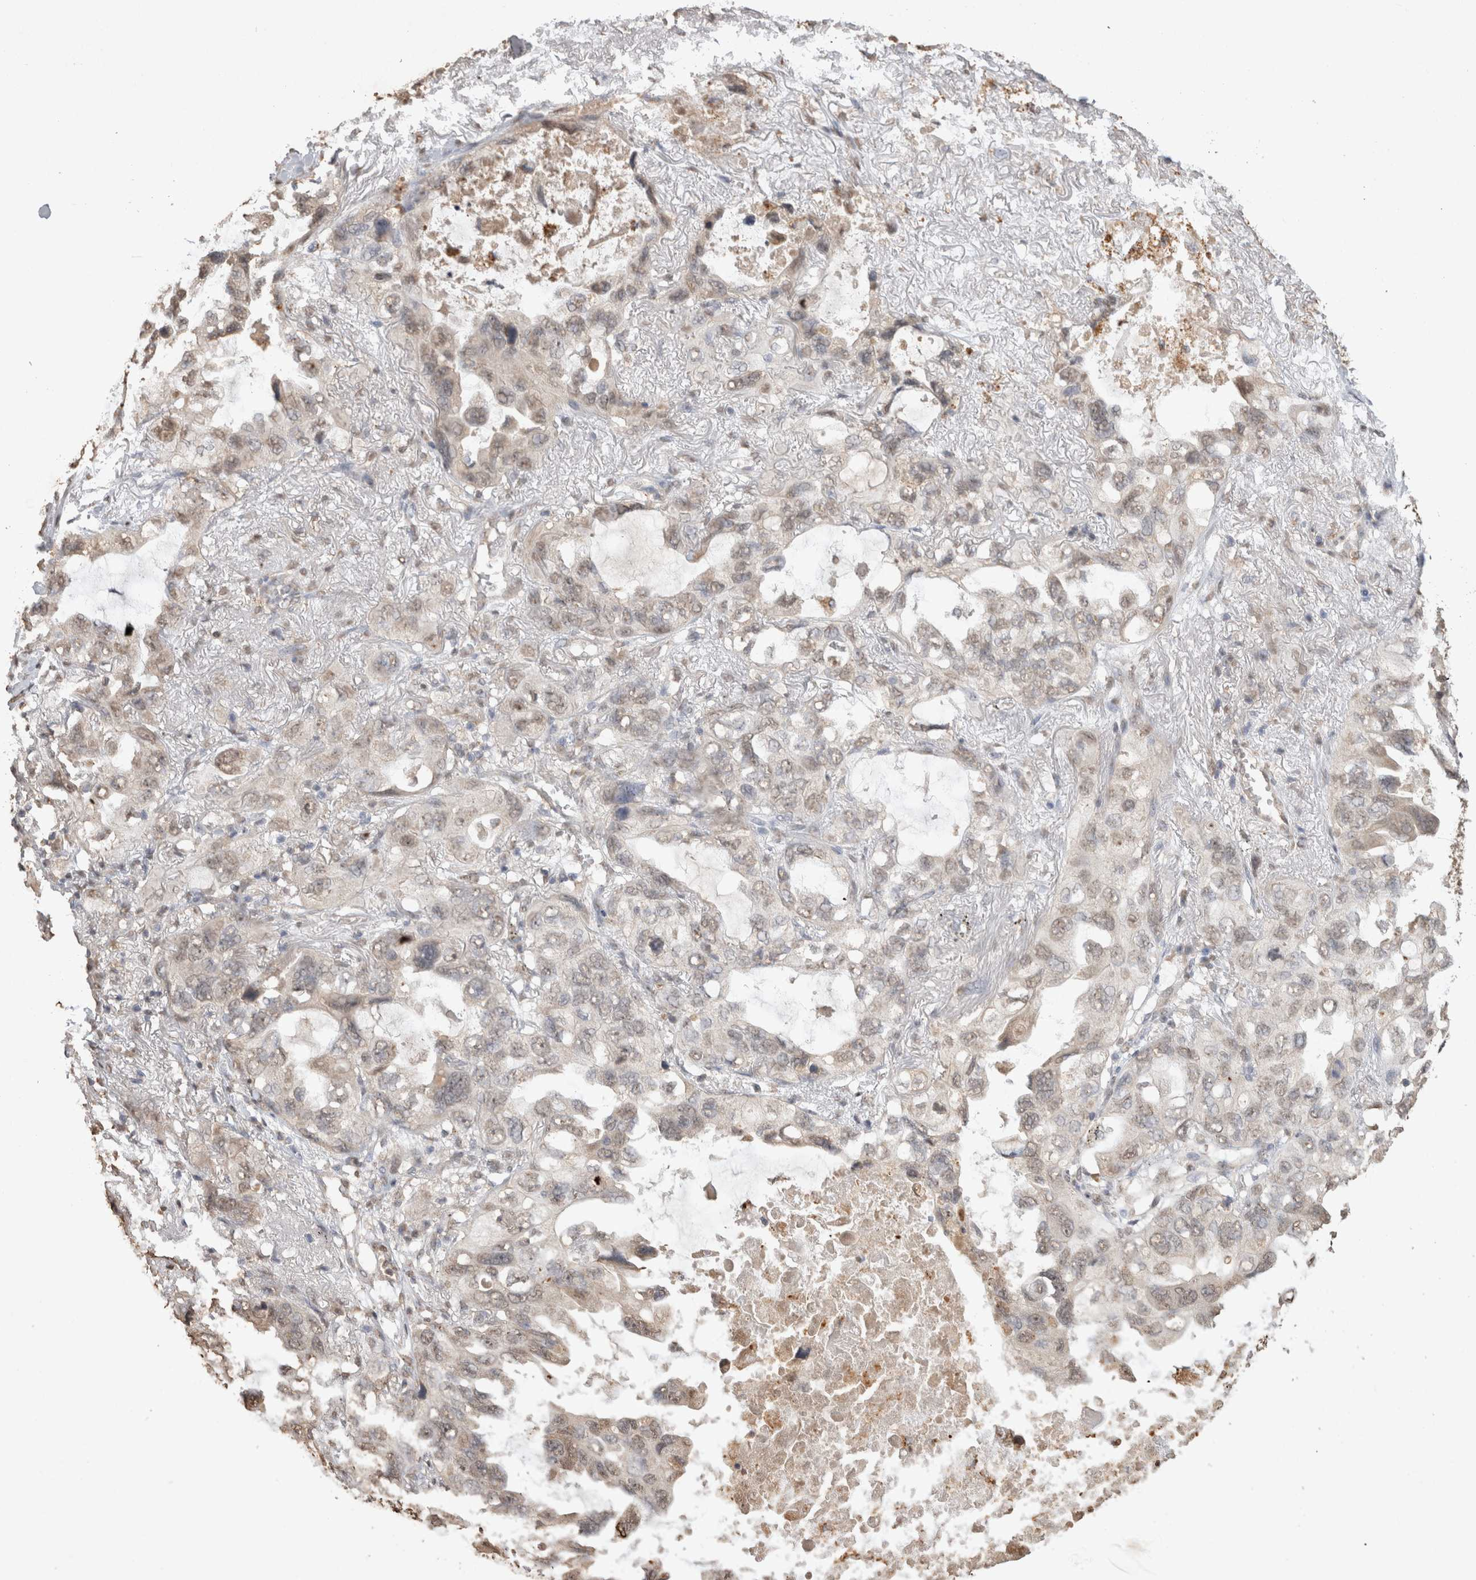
{"staining": {"intensity": "weak", "quantity": "25%-75%", "location": "nuclear"}, "tissue": "lung cancer", "cell_type": "Tumor cells", "image_type": "cancer", "snomed": [{"axis": "morphology", "description": "Squamous cell carcinoma, NOS"}, {"axis": "topography", "description": "Lung"}], "caption": "High-power microscopy captured an immunohistochemistry (IHC) micrograph of squamous cell carcinoma (lung), revealing weak nuclear positivity in approximately 25%-75% of tumor cells.", "gene": "MLX", "patient": {"sex": "female", "age": 73}}